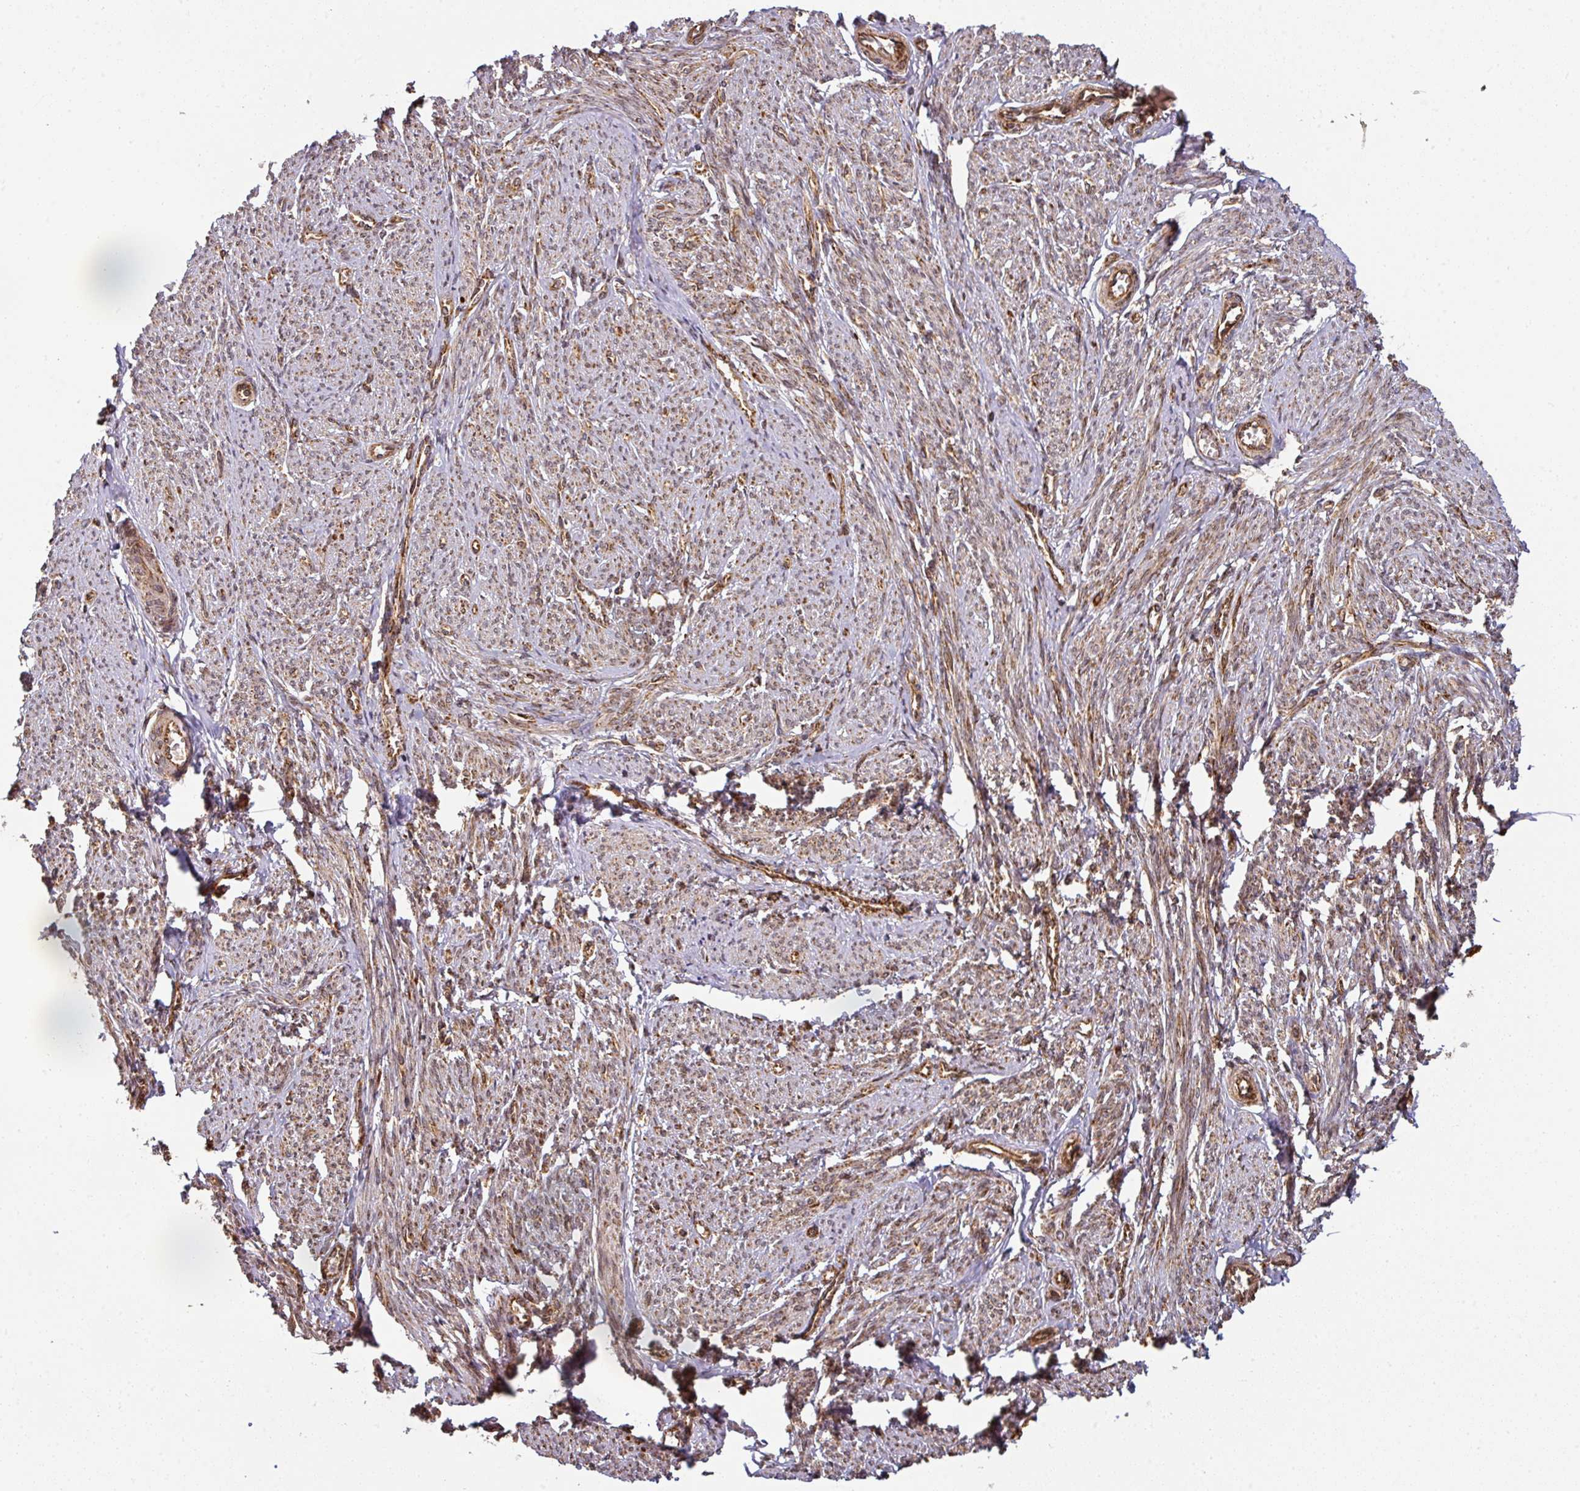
{"staining": {"intensity": "moderate", "quantity": ">75%", "location": "cytoplasmic/membranous"}, "tissue": "smooth muscle", "cell_type": "Smooth muscle cells", "image_type": "normal", "snomed": [{"axis": "morphology", "description": "Normal tissue, NOS"}, {"axis": "topography", "description": "Smooth muscle"}], "caption": "The micrograph demonstrates a brown stain indicating the presence of a protein in the cytoplasmic/membranous of smooth muscle cells in smooth muscle. (Brightfield microscopy of DAB IHC at high magnification).", "gene": "TRAP1", "patient": {"sex": "female", "age": 65}}